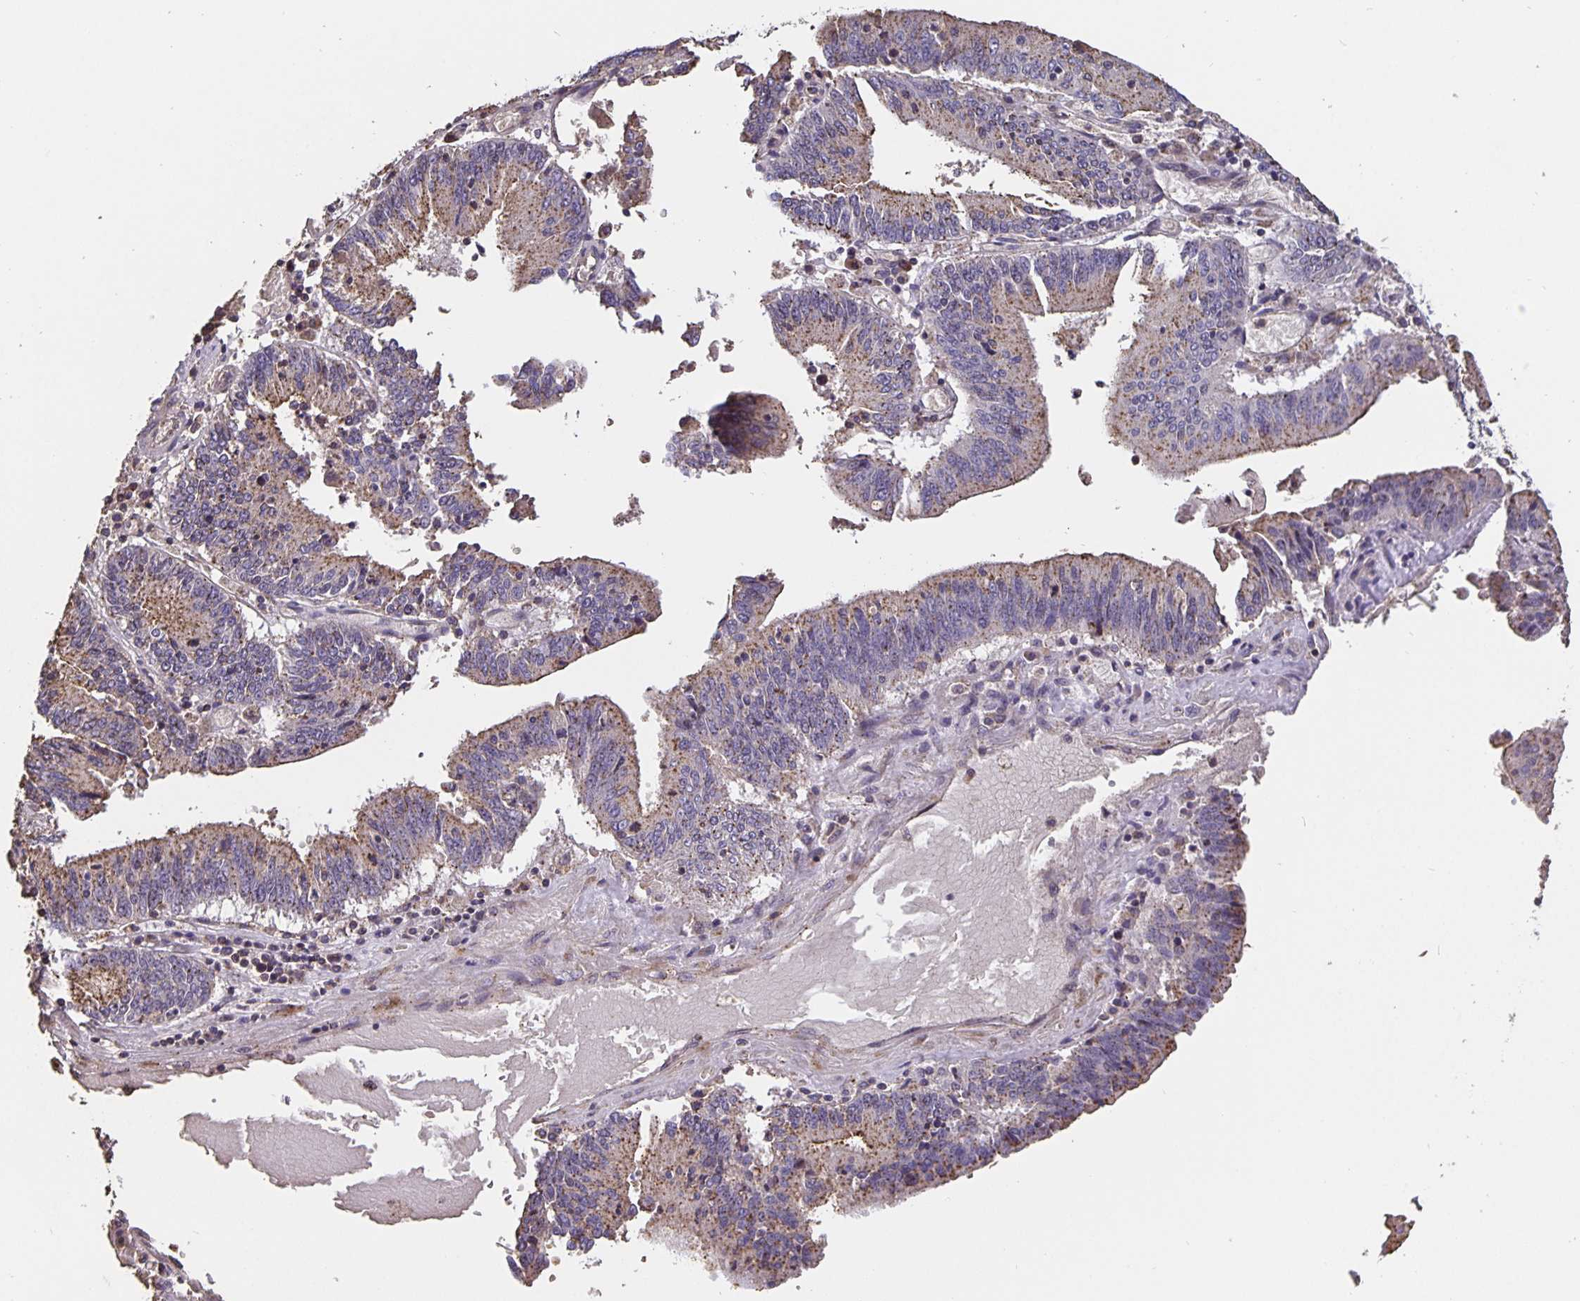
{"staining": {"intensity": "moderate", "quantity": "25%-75%", "location": "cytoplasmic/membranous"}, "tissue": "stomach cancer", "cell_type": "Tumor cells", "image_type": "cancer", "snomed": [{"axis": "morphology", "description": "Adenocarcinoma, NOS"}, {"axis": "topography", "description": "Stomach, upper"}], "caption": "IHC photomicrograph of adenocarcinoma (stomach) stained for a protein (brown), which displays medium levels of moderate cytoplasmic/membranous expression in about 25%-75% of tumor cells.", "gene": "TMEM71", "patient": {"sex": "male", "age": 68}}